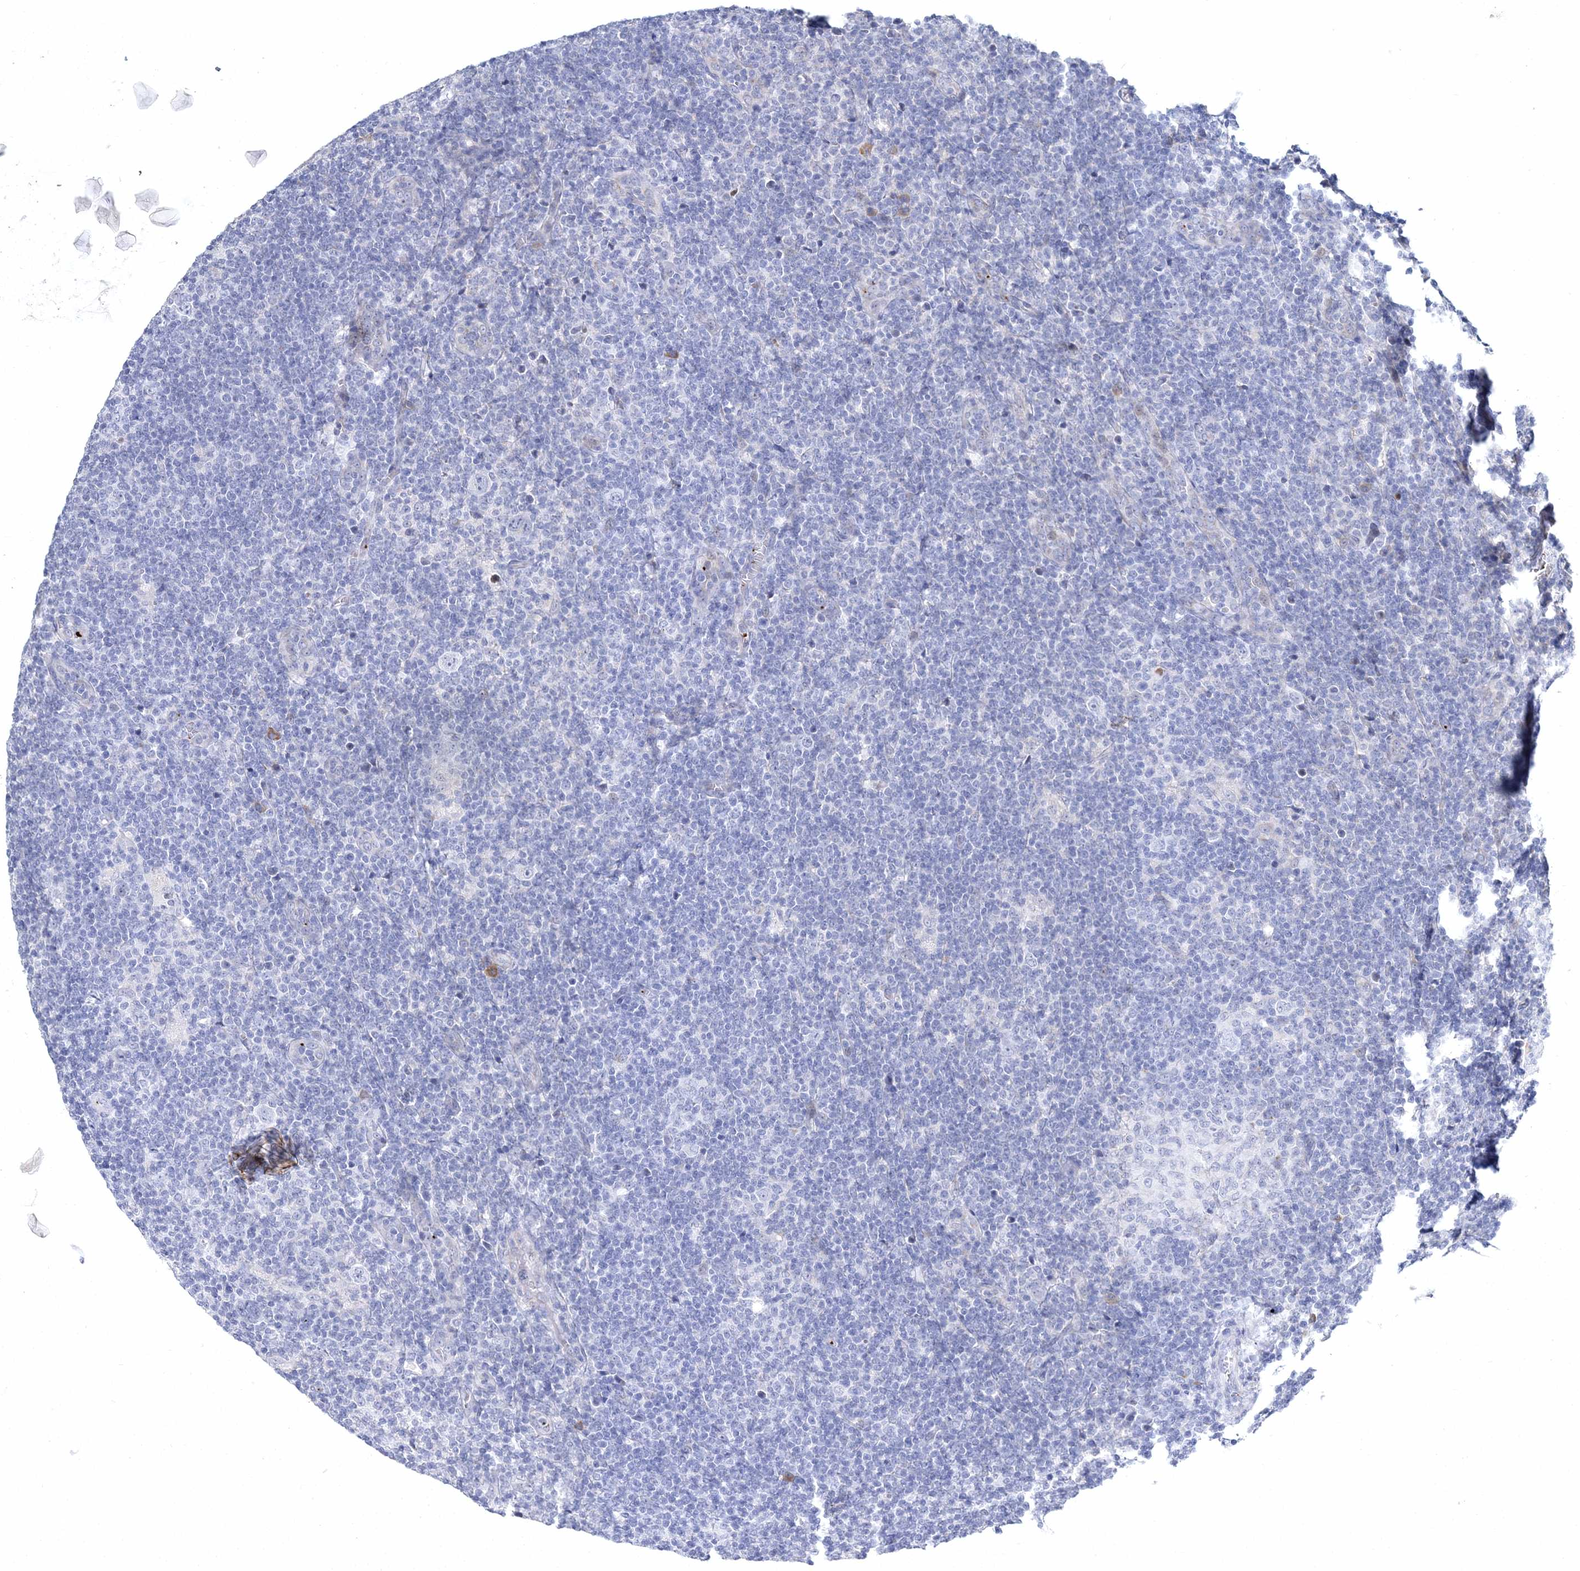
{"staining": {"intensity": "negative", "quantity": "none", "location": "none"}, "tissue": "lymphoma", "cell_type": "Tumor cells", "image_type": "cancer", "snomed": [{"axis": "morphology", "description": "Hodgkin's disease, NOS"}, {"axis": "topography", "description": "Lymph node"}], "caption": "DAB immunohistochemical staining of Hodgkin's disease demonstrates no significant expression in tumor cells.", "gene": "MYOZ2", "patient": {"sex": "female", "age": 57}}